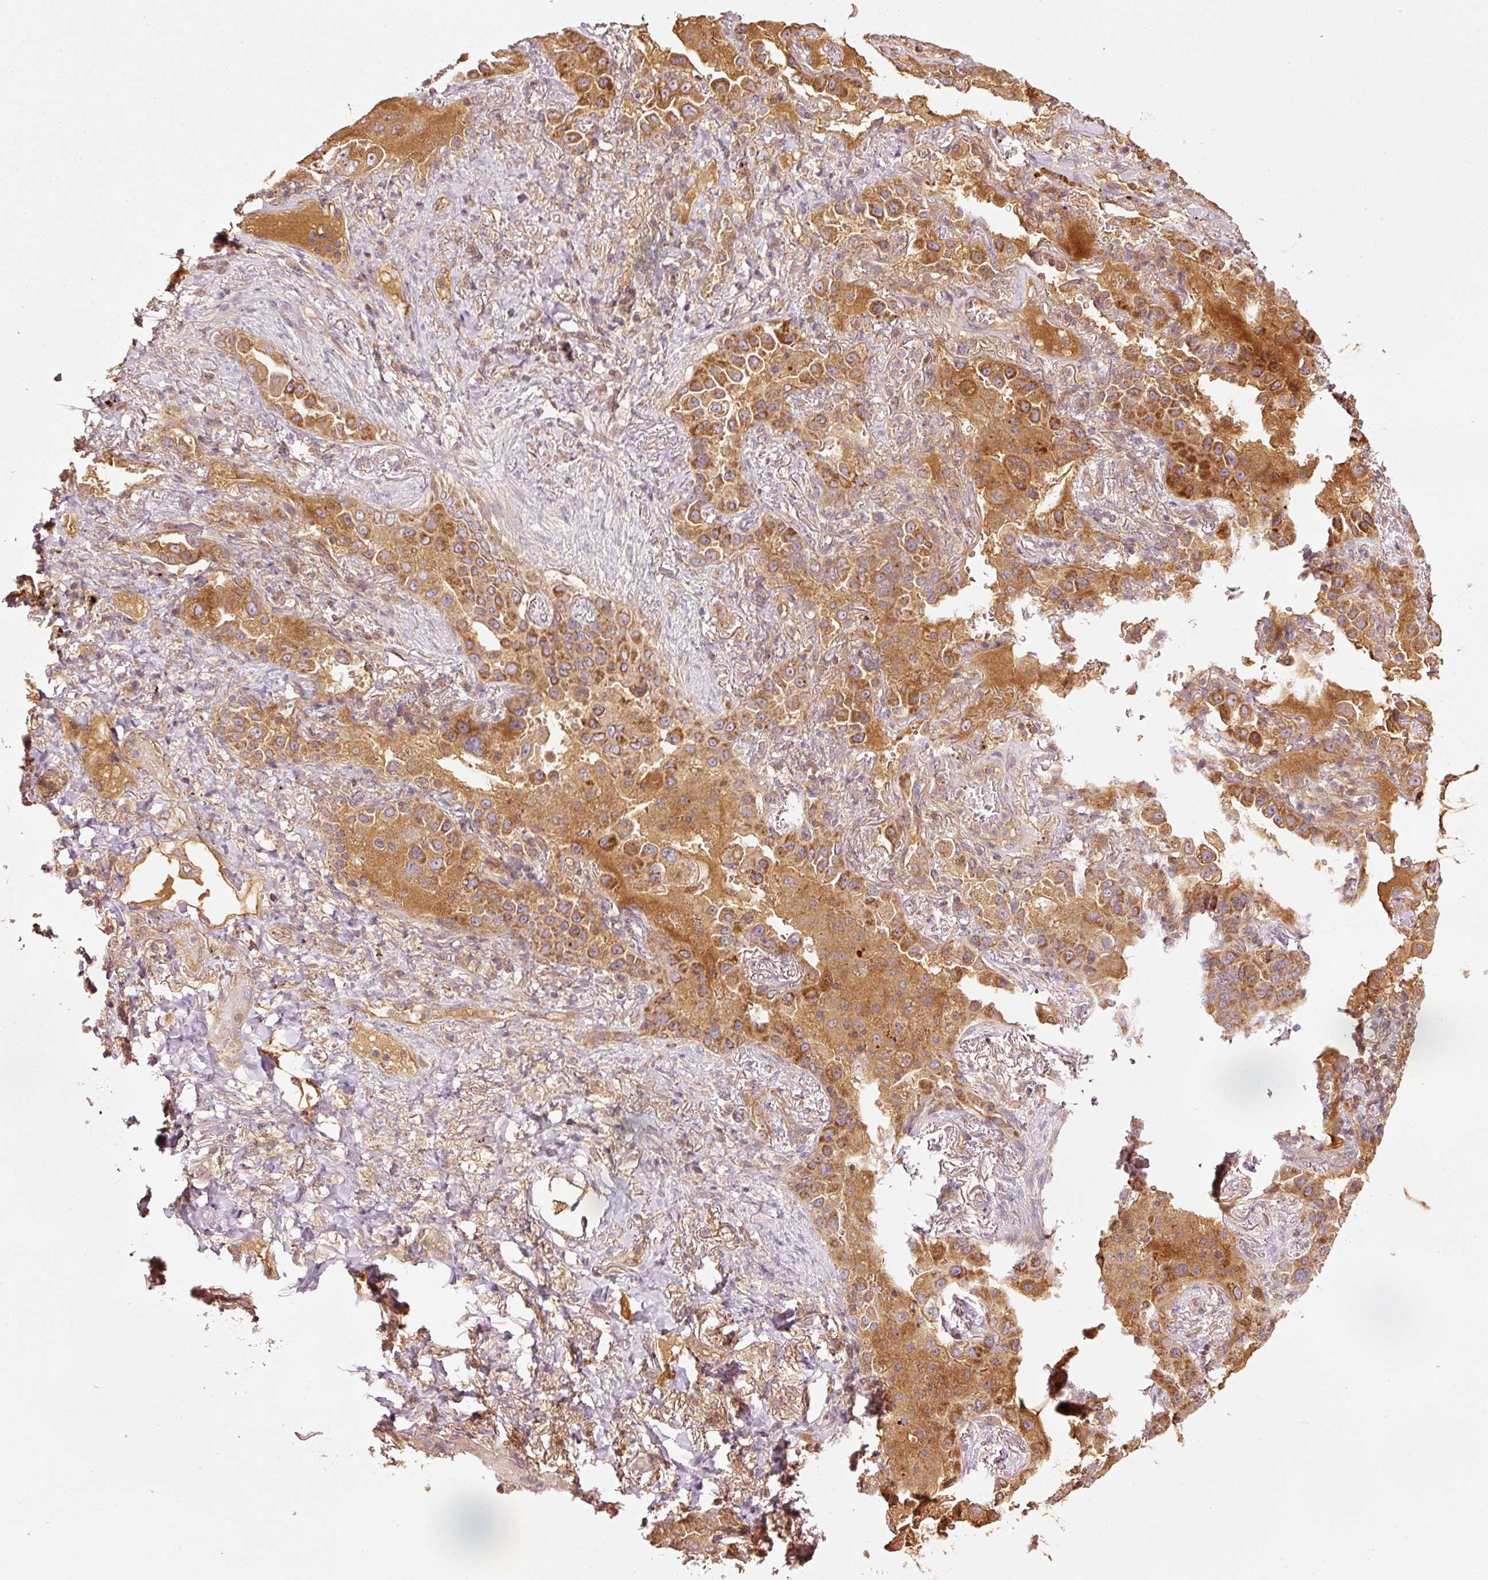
{"staining": {"intensity": "strong", "quantity": ">75%", "location": "cytoplasmic/membranous"}, "tissue": "lung cancer", "cell_type": "Tumor cells", "image_type": "cancer", "snomed": [{"axis": "morphology", "description": "Squamous cell carcinoma, NOS"}, {"axis": "topography", "description": "Lung"}], "caption": "IHC (DAB) staining of human lung cancer demonstrates strong cytoplasmic/membranous protein expression in about >75% of tumor cells. The protein is stained brown, and the nuclei are stained in blue (DAB (3,3'-diaminobenzidine) IHC with brightfield microscopy, high magnification).", "gene": "SERPING1", "patient": {"sex": "male", "age": 74}}